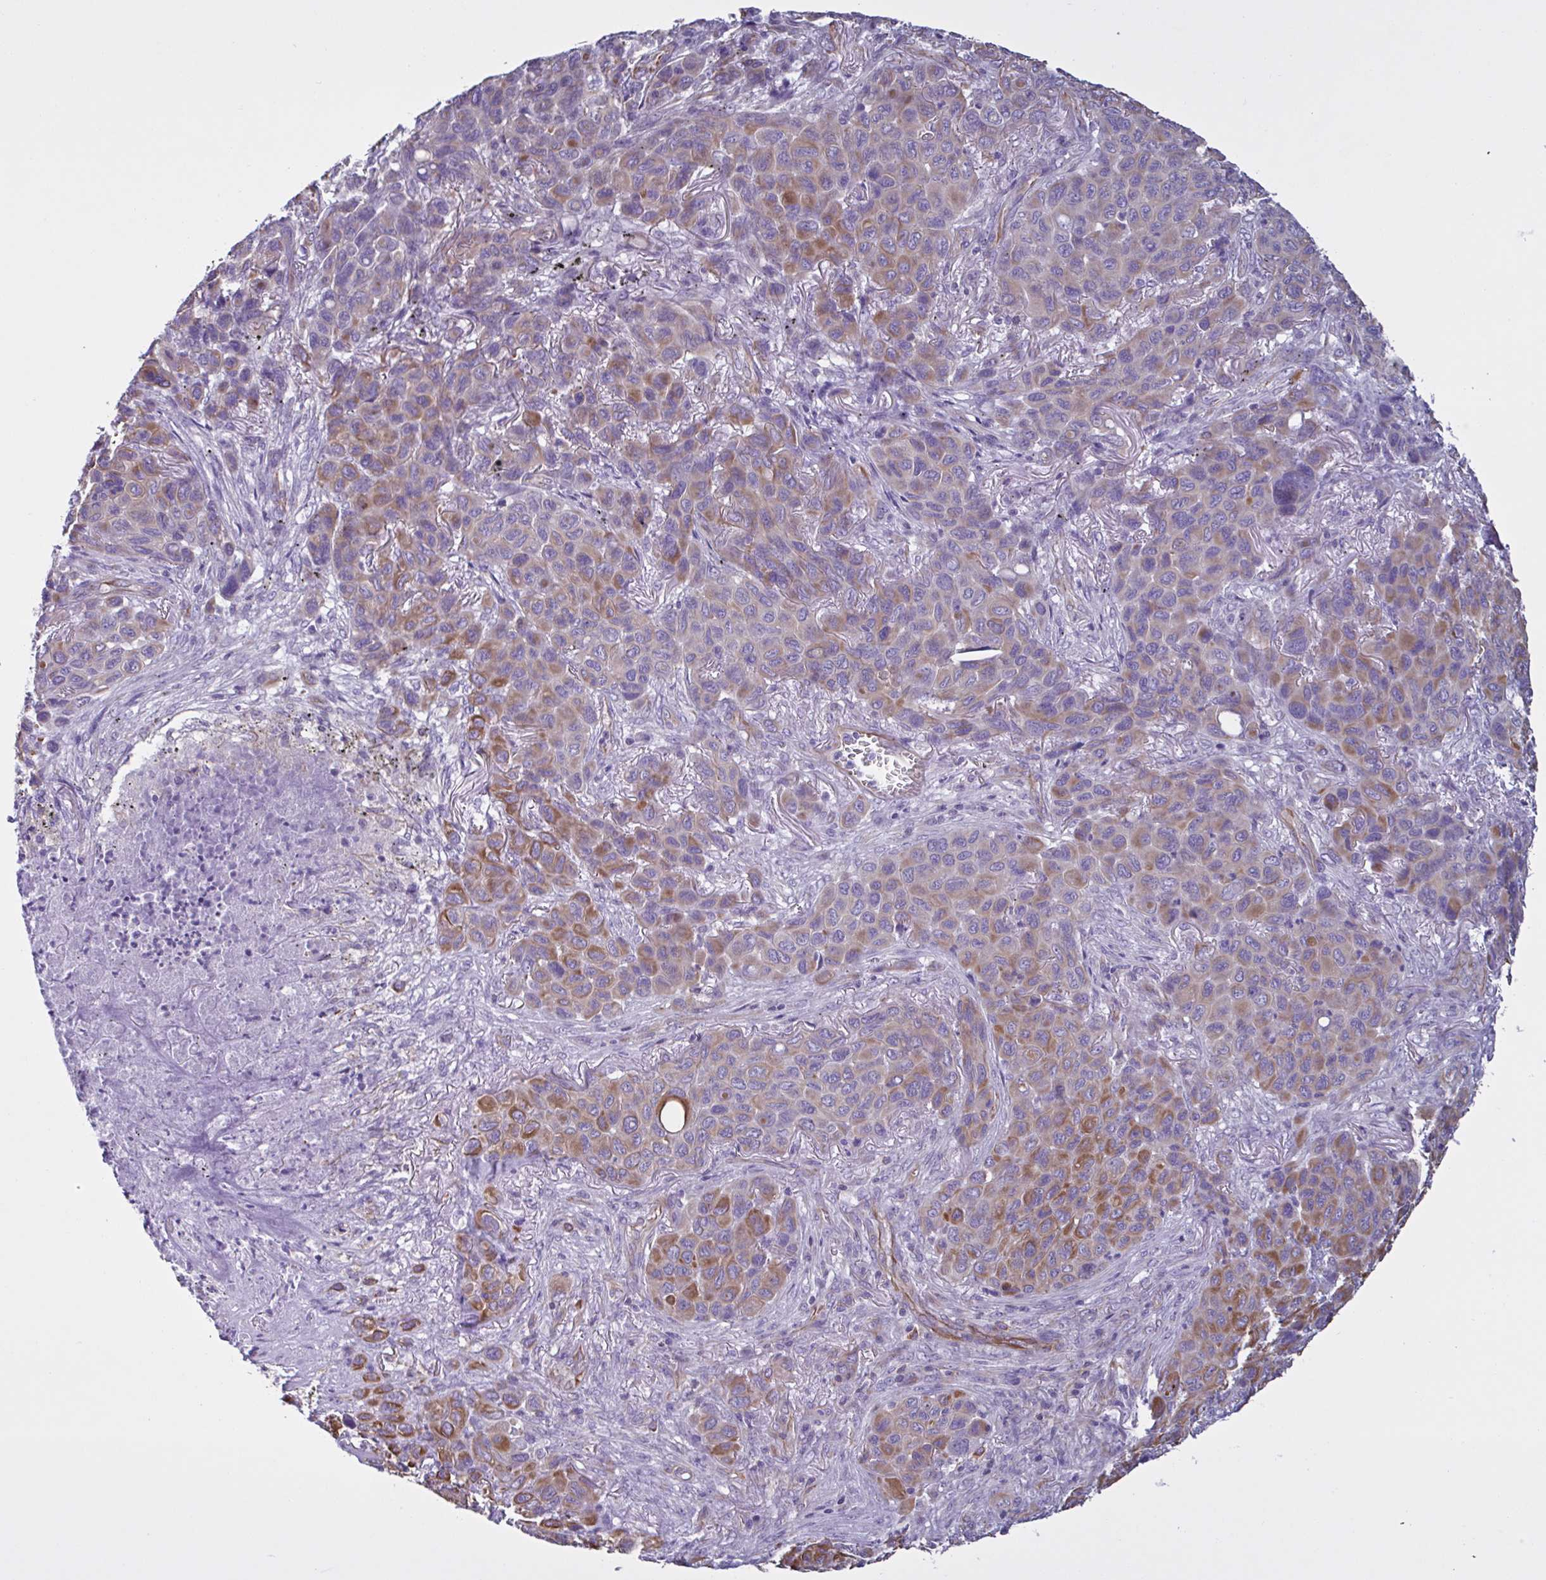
{"staining": {"intensity": "moderate", "quantity": ">75%", "location": "cytoplasmic/membranous"}, "tissue": "melanoma", "cell_type": "Tumor cells", "image_type": "cancer", "snomed": [{"axis": "morphology", "description": "Malignant melanoma, Metastatic site"}, {"axis": "topography", "description": "Lung"}], "caption": "High-power microscopy captured an immunohistochemistry micrograph of melanoma, revealing moderate cytoplasmic/membranous staining in about >75% of tumor cells.", "gene": "TMEM86B", "patient": {"sex": "male", "age": 48}}